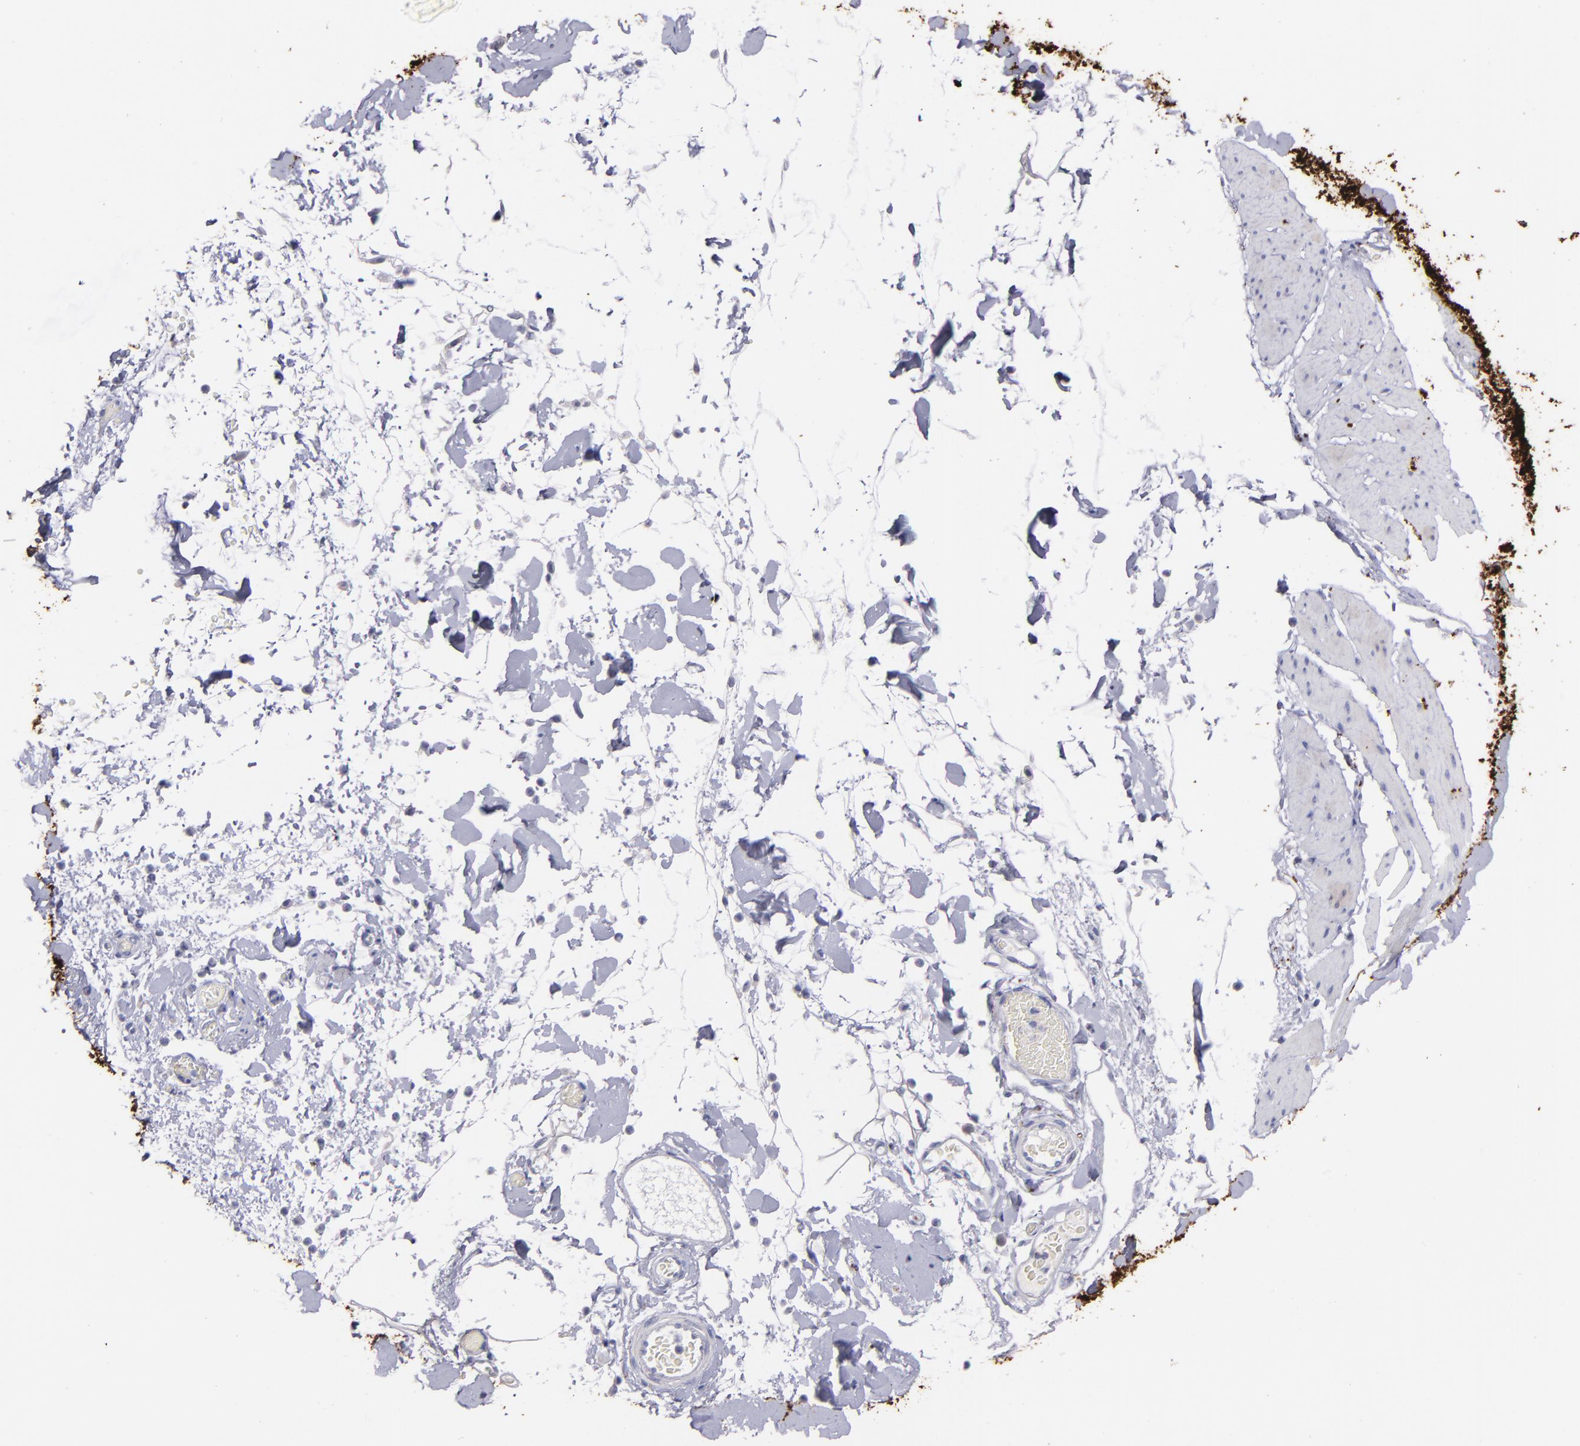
{"staining": {"intensity": "negative", "quantity": "none", "location": "none"}, "tissue": "smooth muscle", "cell_type": "Smooth muscle cells", "image_type": "normal", "snomed": [{"axis": "morphology", "description": "Normal tissue, NOS"}, {"axis": "topography", "description": "Smooth muscle"}, {"axis": "topography", "description": "Colon"}], "caption": "DAB immunohistochemical staining of unremarkable smooth muscle exhibits no significant positivity in smooth muscle cells.", "gene": "SNAP25", "patient": {"sex": "male", "age": 67}}